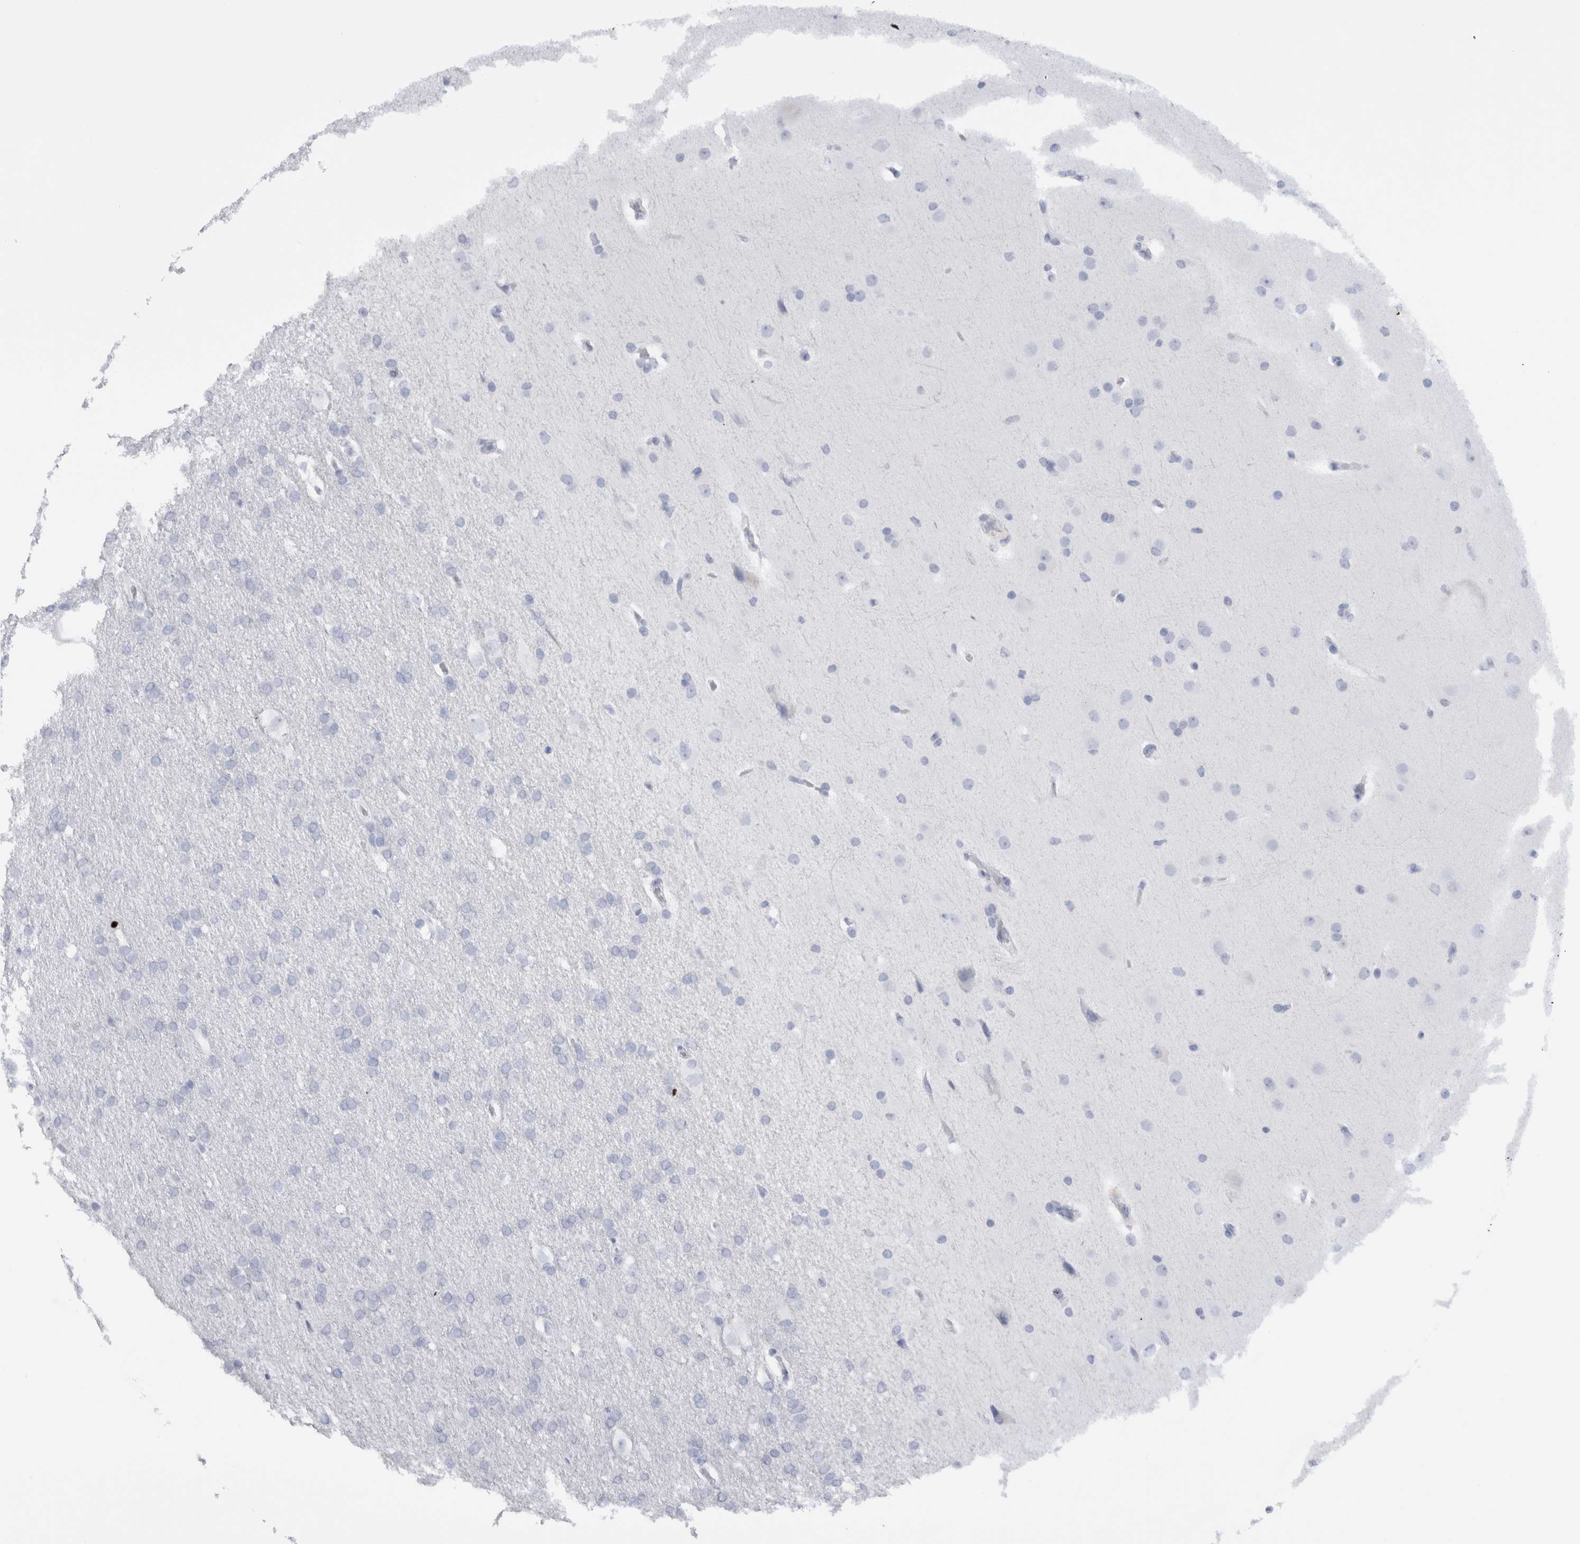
{"staining": {"intensity": "negative", "quantity": "none", "location": "none"}, "tissue": "glioma", "cell_type": "Tumor cells", "image_type": "cancer", "snomed": [{"axis": "morphology", "description": "Glioma, malignant, Low grade"}, {"axis": "topography", "description": "Brain"}], "caption": "IHC photomicrograph of neoplastic tissue: human glioma stained with DAB shows no significant protein staining in tumor cells.", "gene": "S100A8", "patient": {"sex": "female", "age": 37}}